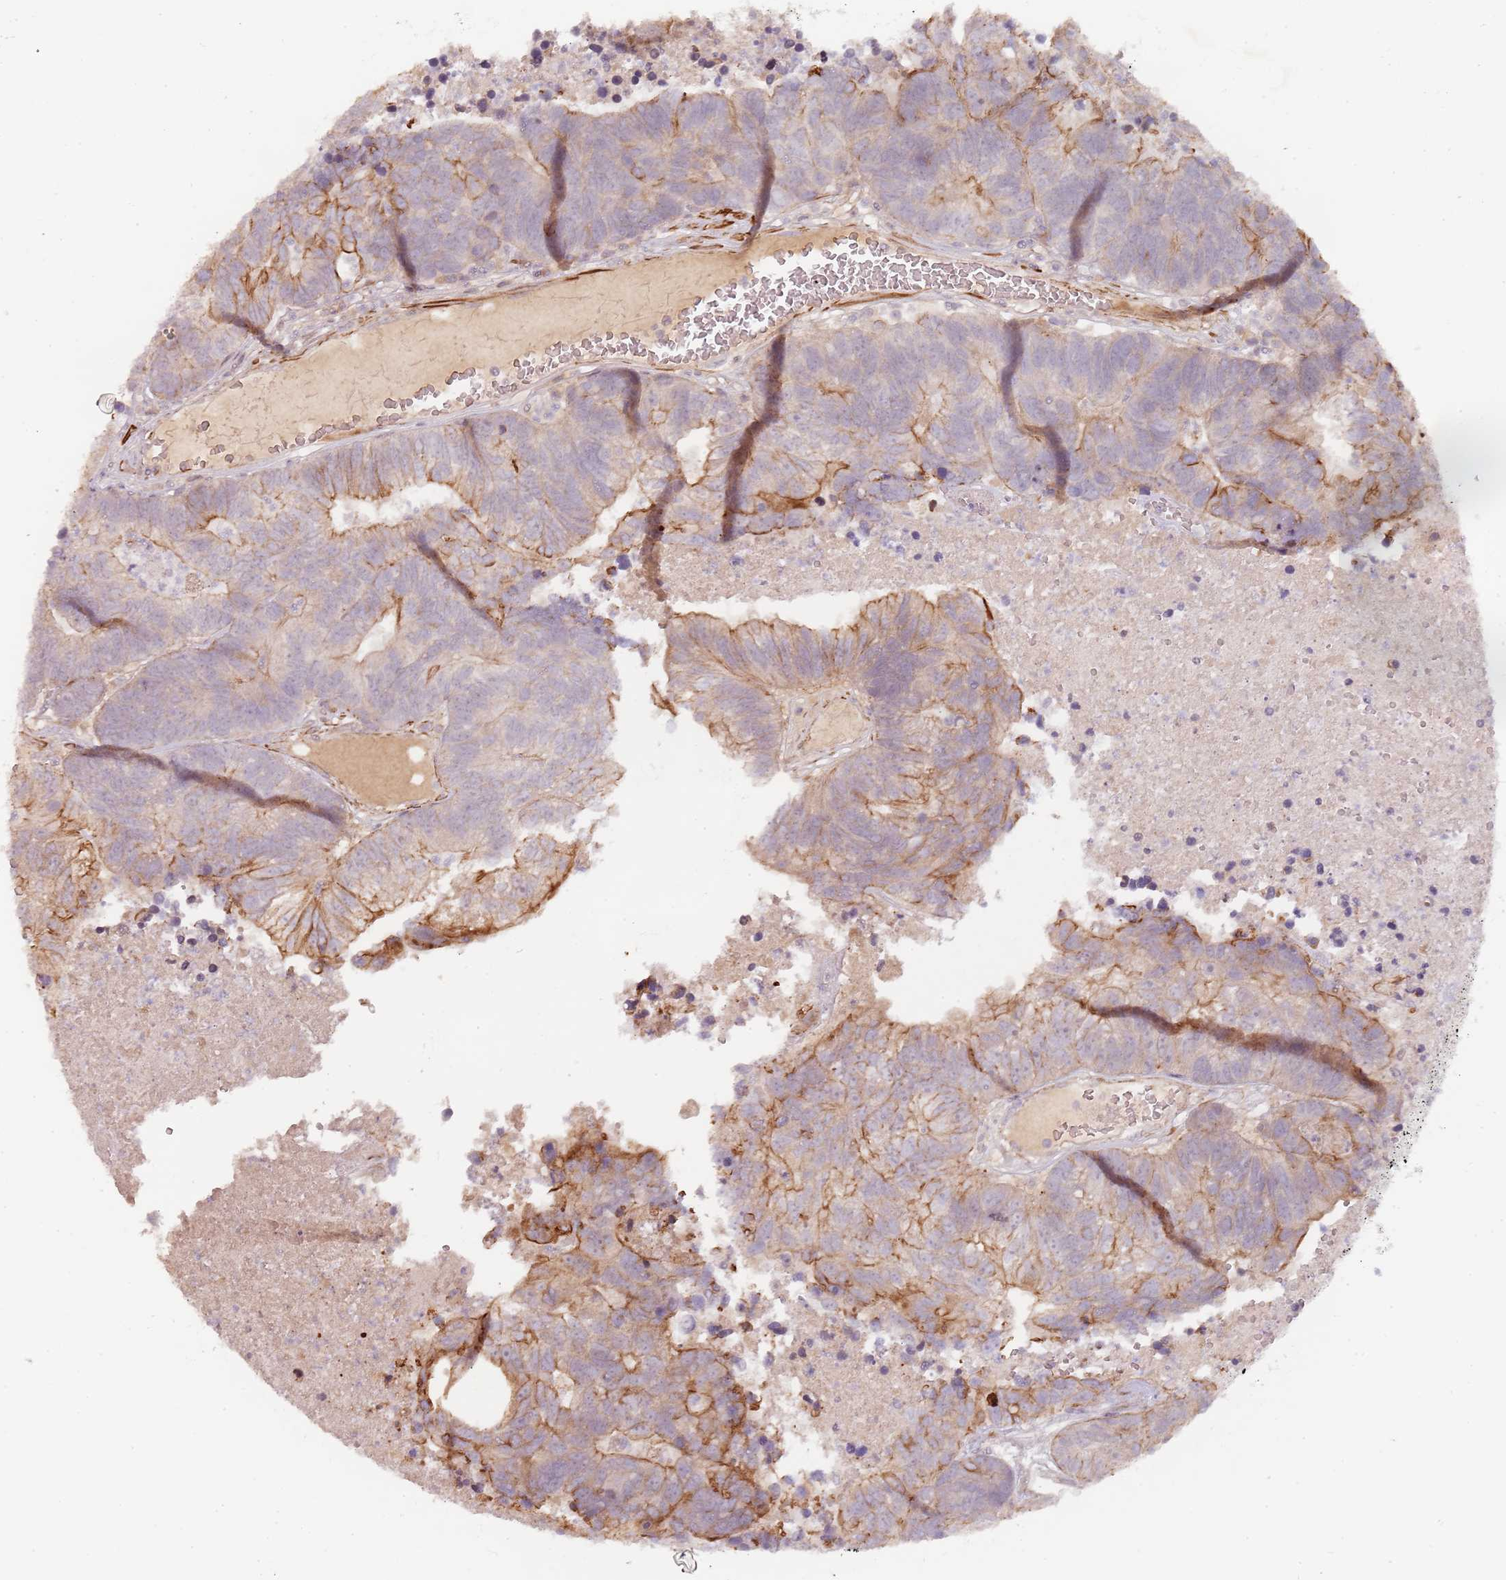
{"staining": {"intensity": "strong", "quantity": "<25%", "location": "cytoplasmic/membranous"}, "tissue": "colorectal cancer", "cell_type": "Tumor cells", "image_type": "cancer", "snomed": [{"axis": "morphology", "description": "Adenocarcinoma, NOS"}, {"axis": "topography", "description": "Colon"}], "caption": "Immunohistochemistry of human colorectal cancer reveals medium levels of strong cytoplasmic/membranous expression in about <25% of tumor cells.", "gene": "RPS6KA2", "patient": {"sex": "female", "age": 48}}